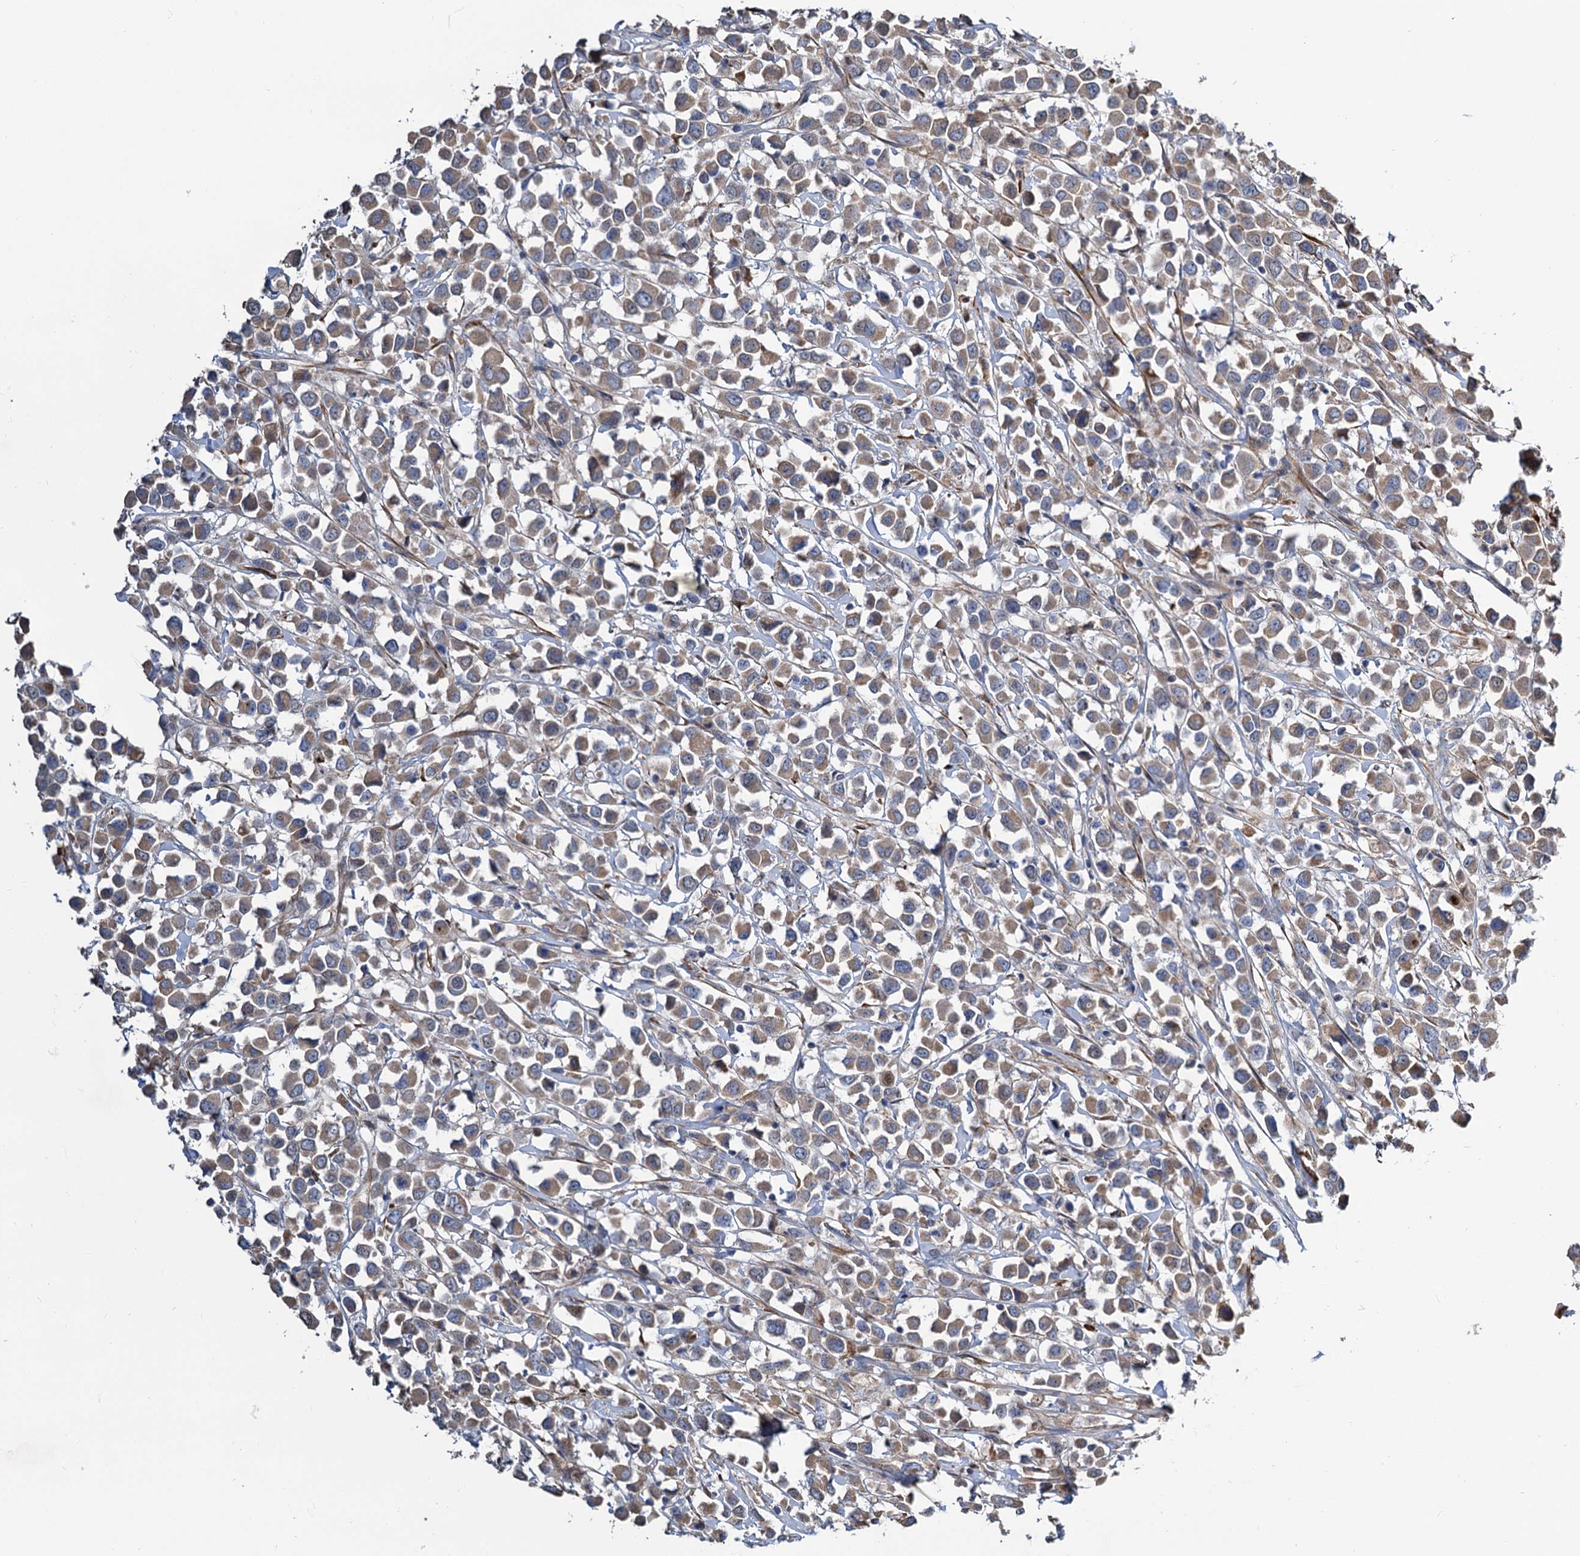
{"staining": {"intensity": "moderate", "quantity": ">75%", "location": "cytoplasmic/membranous"}, "tissue": "breast cancer", "cell_type": "Tumor cells", "image_type": "cancer", "snomed": [{"axis": "morphology", "description": "Duct carcinoma"}, {"axis": "topography", "description": "Breast"}], "caption": "Protein staining by immunohistochemistry displays moderate cytoplasmic/membranous positivity in about >75% of tumor cells in invasive ductal carcinoma (breast).", "gene": "ALKBH7", "patient": {"sex": "female", "age": 61}}